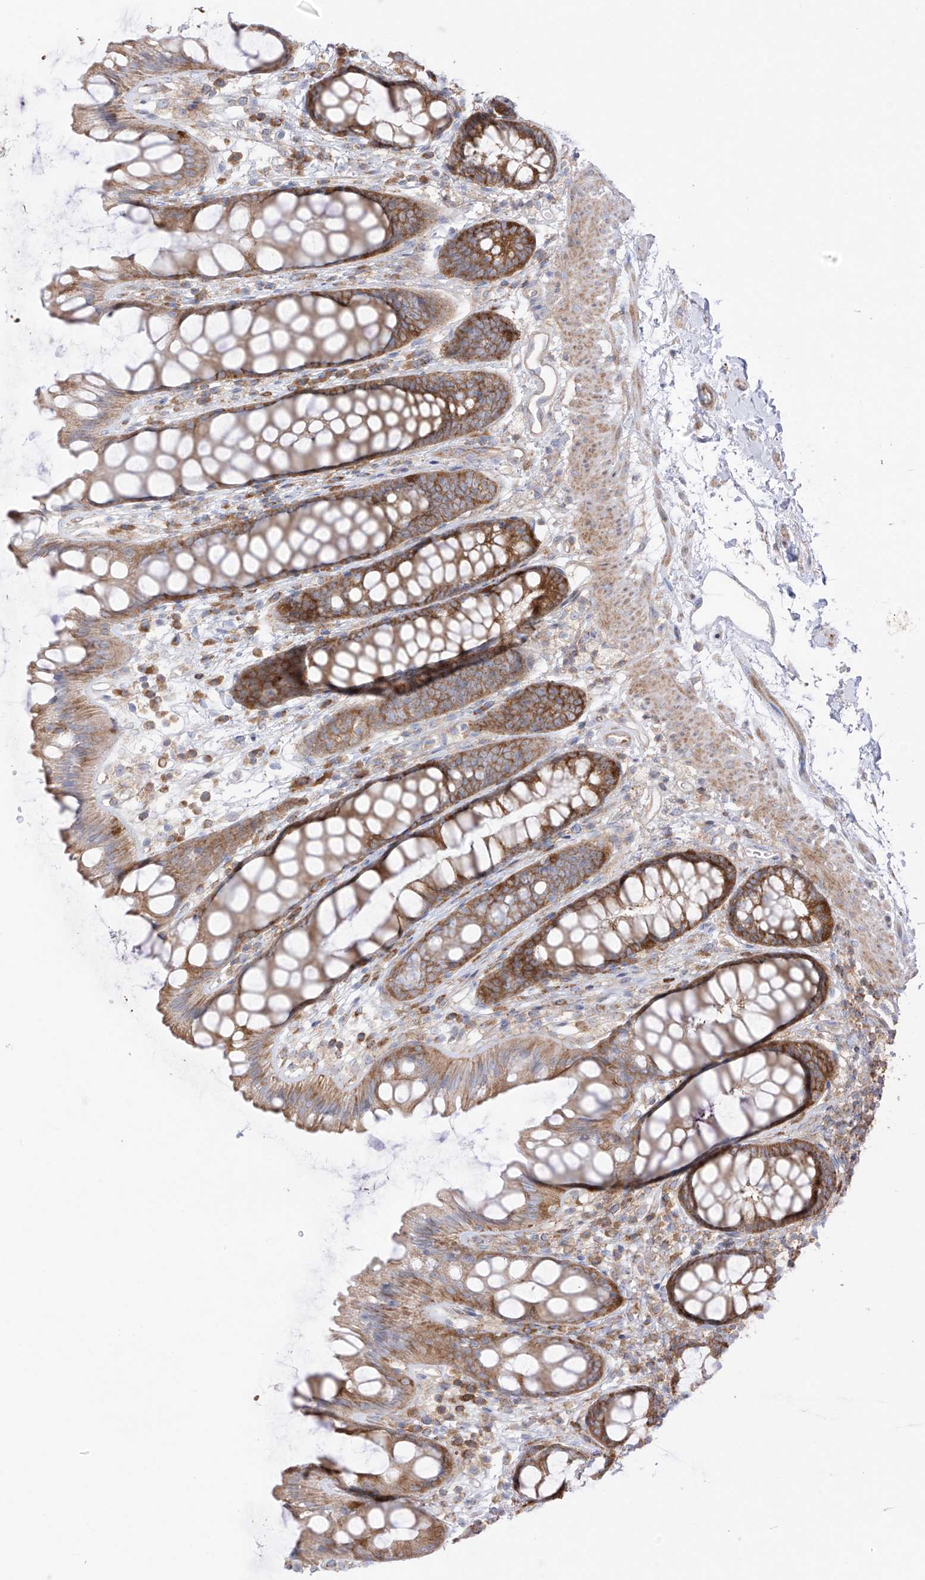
{"staining": {"intensity": "strong", "quantity": ">75%", "location": "cytoplasmic/membranous"}, "tissue": "rectum", "cell_type": "Glandular cells", "image_type": "normal", "snomed": [{"axis": "morphology", "description": "Normal tissue, NOS"}, {"axis": "topography", "description": "Rectum"}], "caption": "Approximately >75% of glandular cells in normal rectum demonstrate strong cytoplasmic/membranous protein expression as visualized by brown immunohistochemical staining.", "gene": "XKR3", "patient": {"sex": "female", "age": 65}}